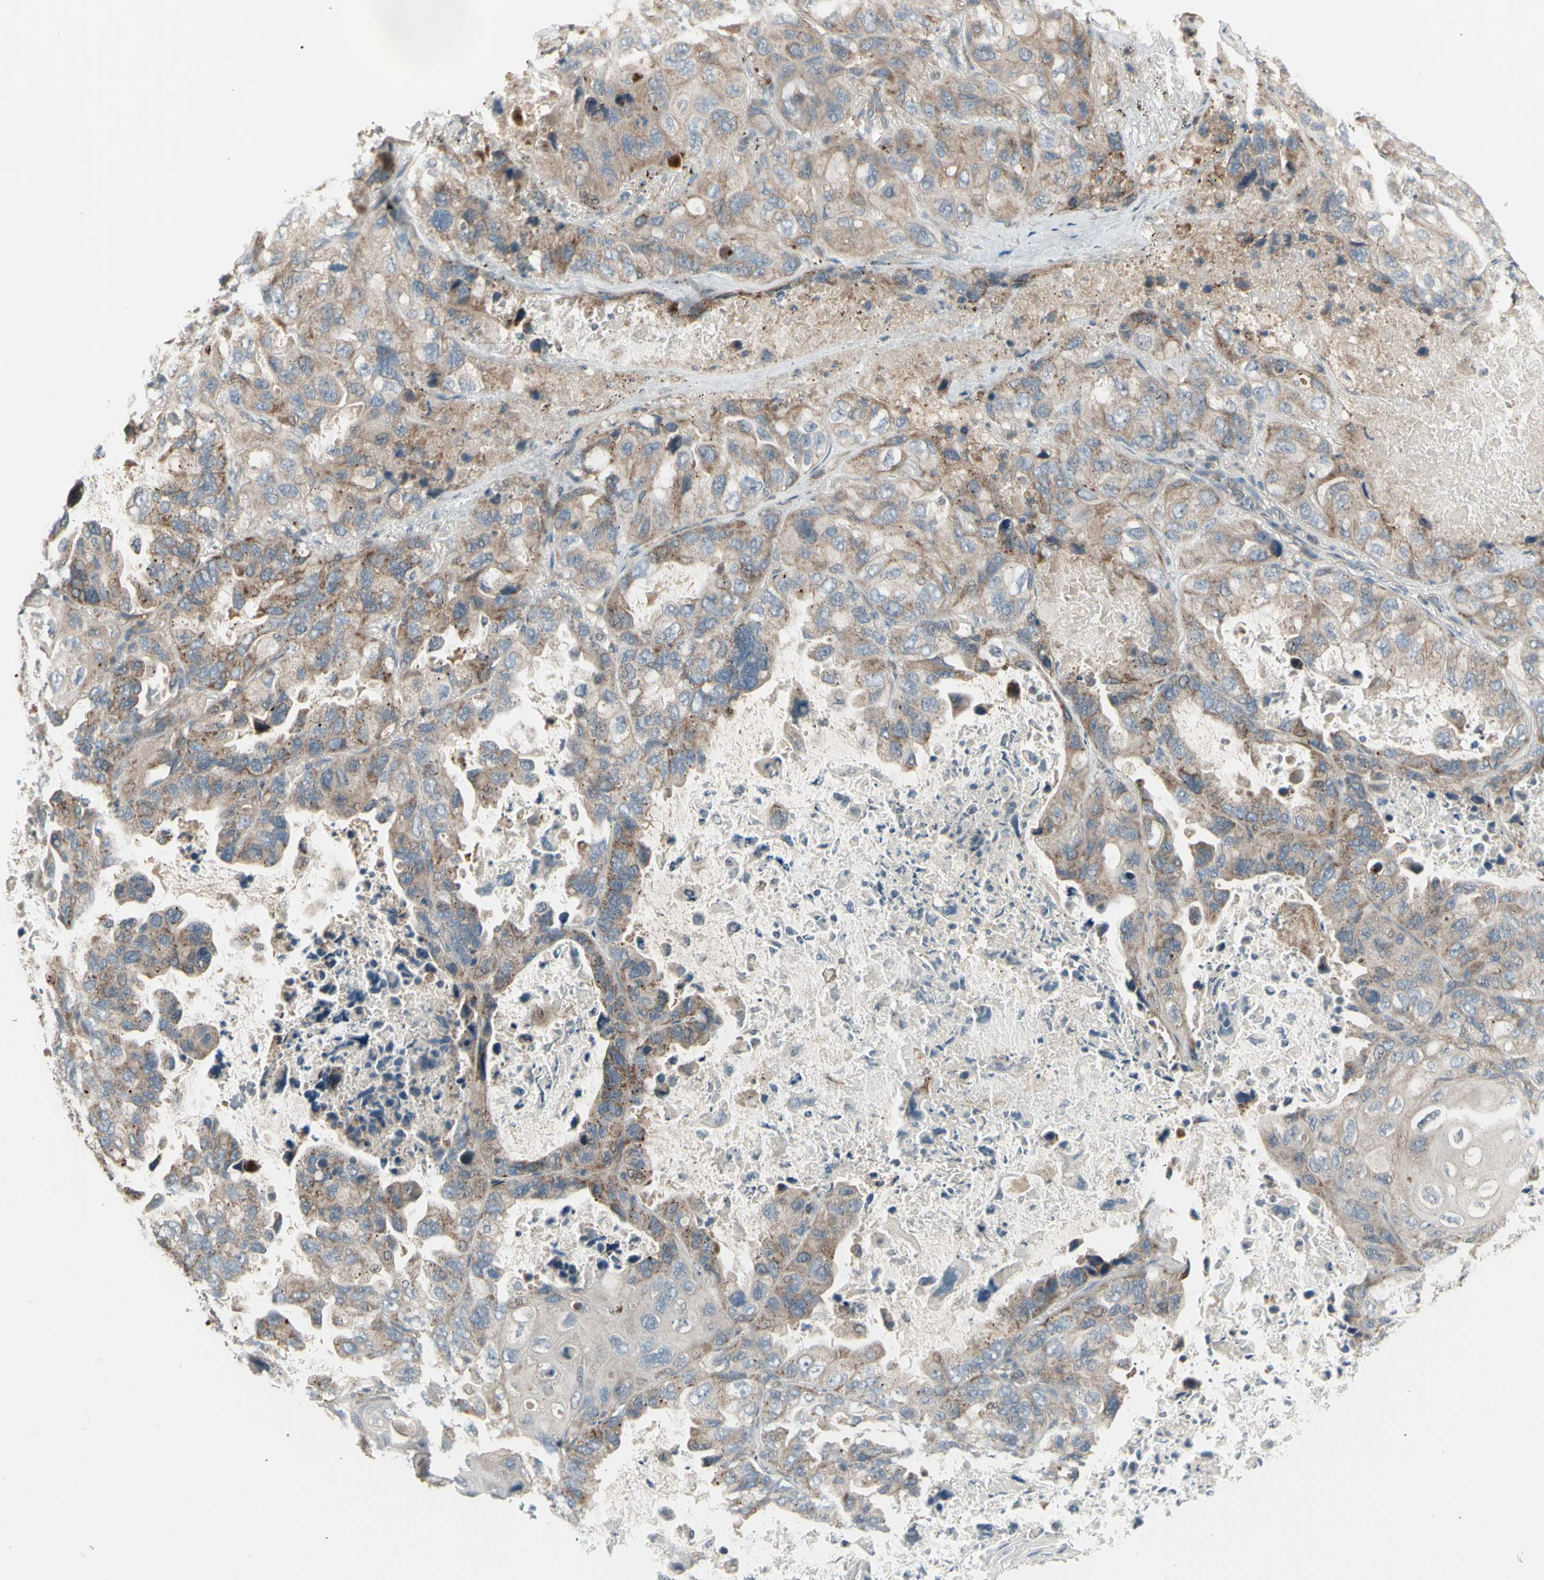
{"staining": {"intensity": "moderate", "quantity": ">75%", "location": "cytoplasmic/membranous"}, "tissue": "lung cancer", "cell_type": "Tumor cells", "image_type": "cancer", "snomed": [{"axis": "morphology", "description": "Squamous cell carcinoma, NOS"}, {"axis": "topography", "description": "Lung"}], "caption": "Human lung squamous cell carcinoma stained for a protein (brown) reveals moderate cytoplasmic/membranous positive staining in approximately >75% of tumor cells.", "gene": "OSTM1", "patient": {"sex": "female", "age": 73}}